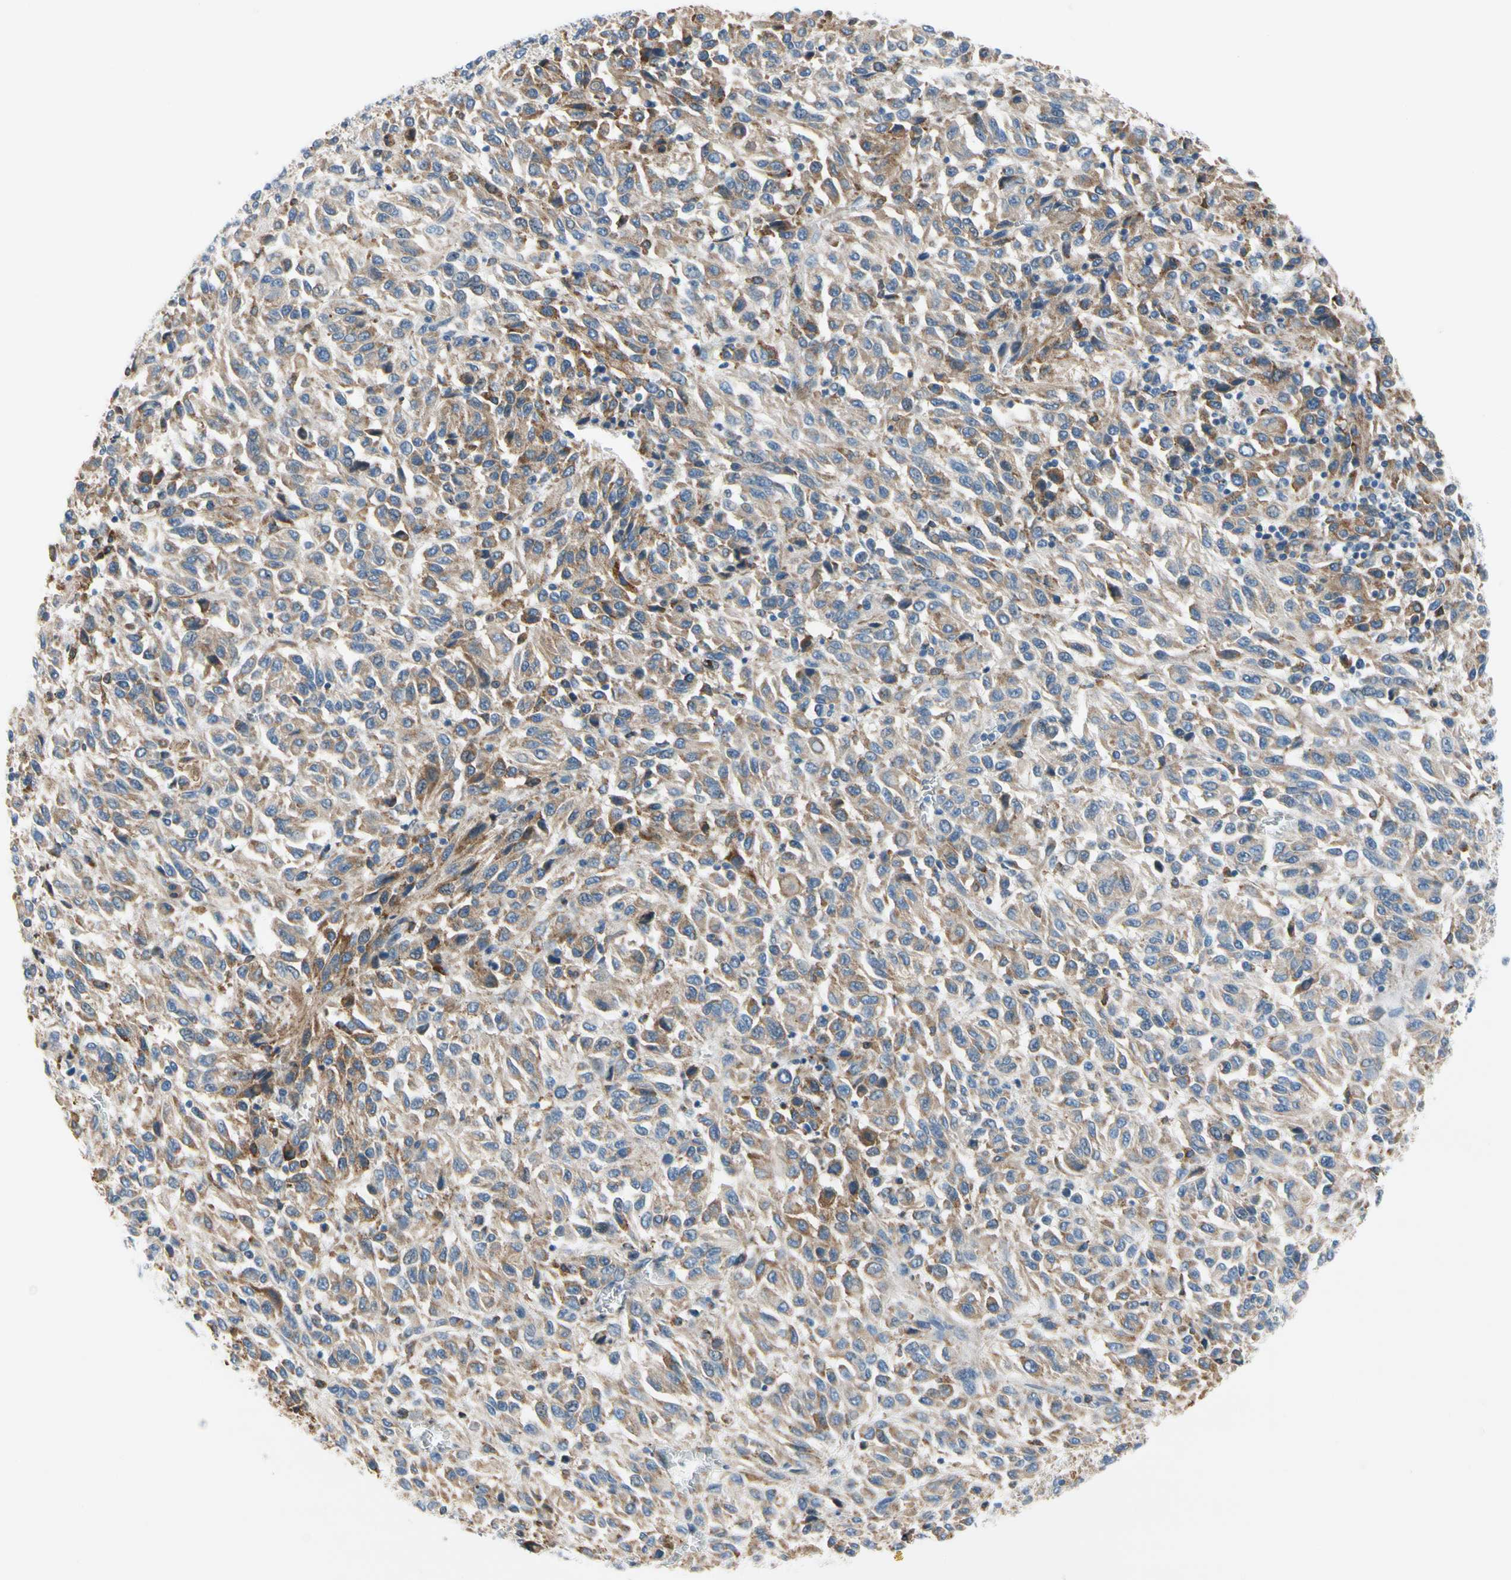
{"staining": {"intensity": "moderate", "quantity": "<25%", "location": "cytoplasmic/membranous"}, "tissue": "melanoma", "cell_type": "Tumor cells", "image_type": "cancer", "snomed": [{"axis": "morphology", "description": "Malignant melanoma, Metastatic site"}, {"axis": "topography", "description": "Lung"}], "caption": "Brown immunohistochemical staining in human melanoma displays moderate cytoplasmic/membranous expression in approximately <25% of tumor cells. (Stains: DAB in brown, nuclei in blue, Microscopy: brightfield microscopy at high magnification).", "gene": "STXBP1", "patient": {"sex": "male", "age": 64}}